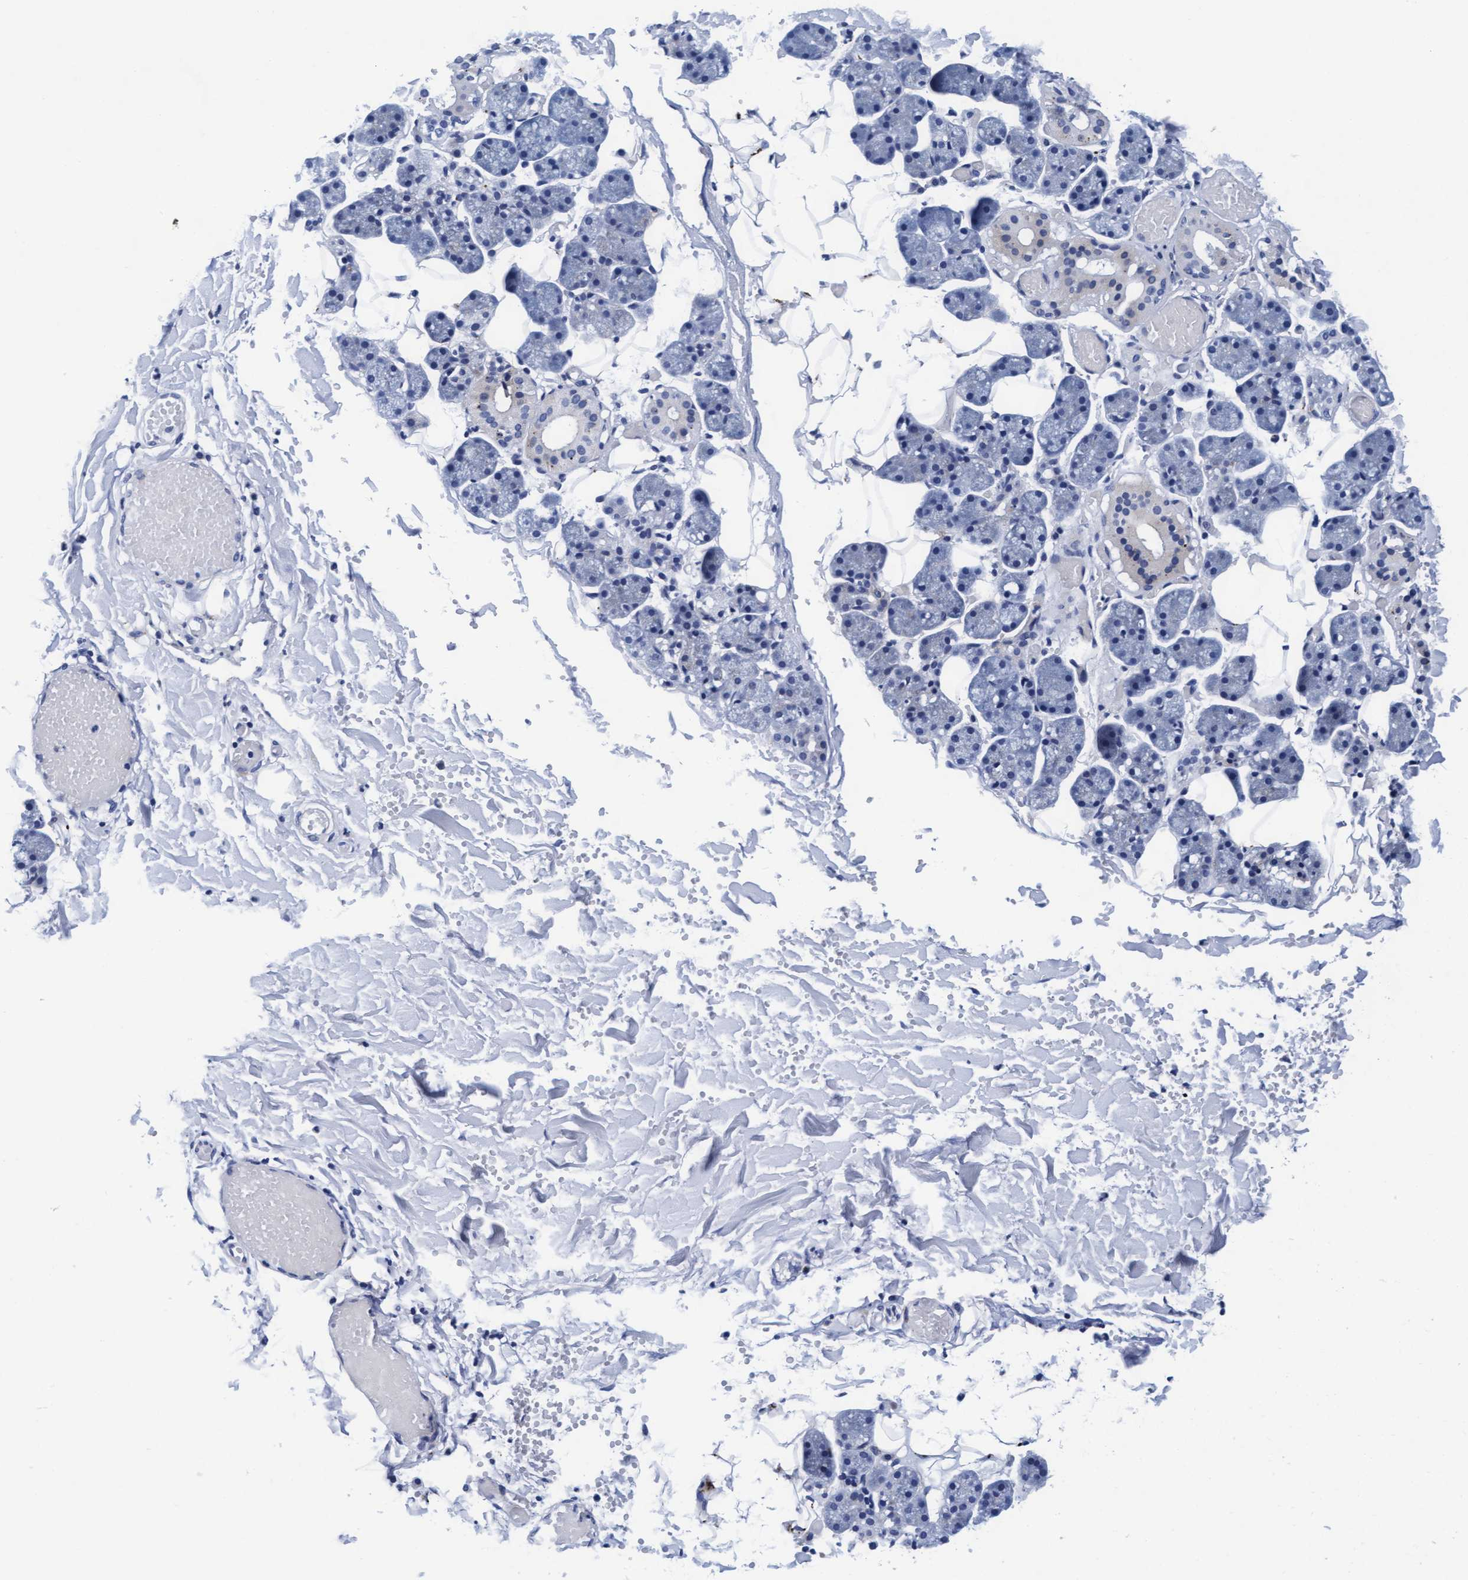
{"staining": {"intensity": "strong", "quantity": "<25%", "location": "cytoplasmic/membranous"}, "tissue": "salivary gland", "cell_type": "Glandular cells", "image_type": "normal", "snomed": [{"axis": "morphology", "description": "Normal tissue, NOS"}, {"axis": "topography", "description": "Salivary gland"}], "caption": "This histopathology image exhibits immunohistochemistry staining of benign human salivary gland, with medium strong cytoplasmic/membranous positivity in approximately <25% of glandular cells.", "gene": "ARSG", "patient": {"sex": "female", "age": 33}}